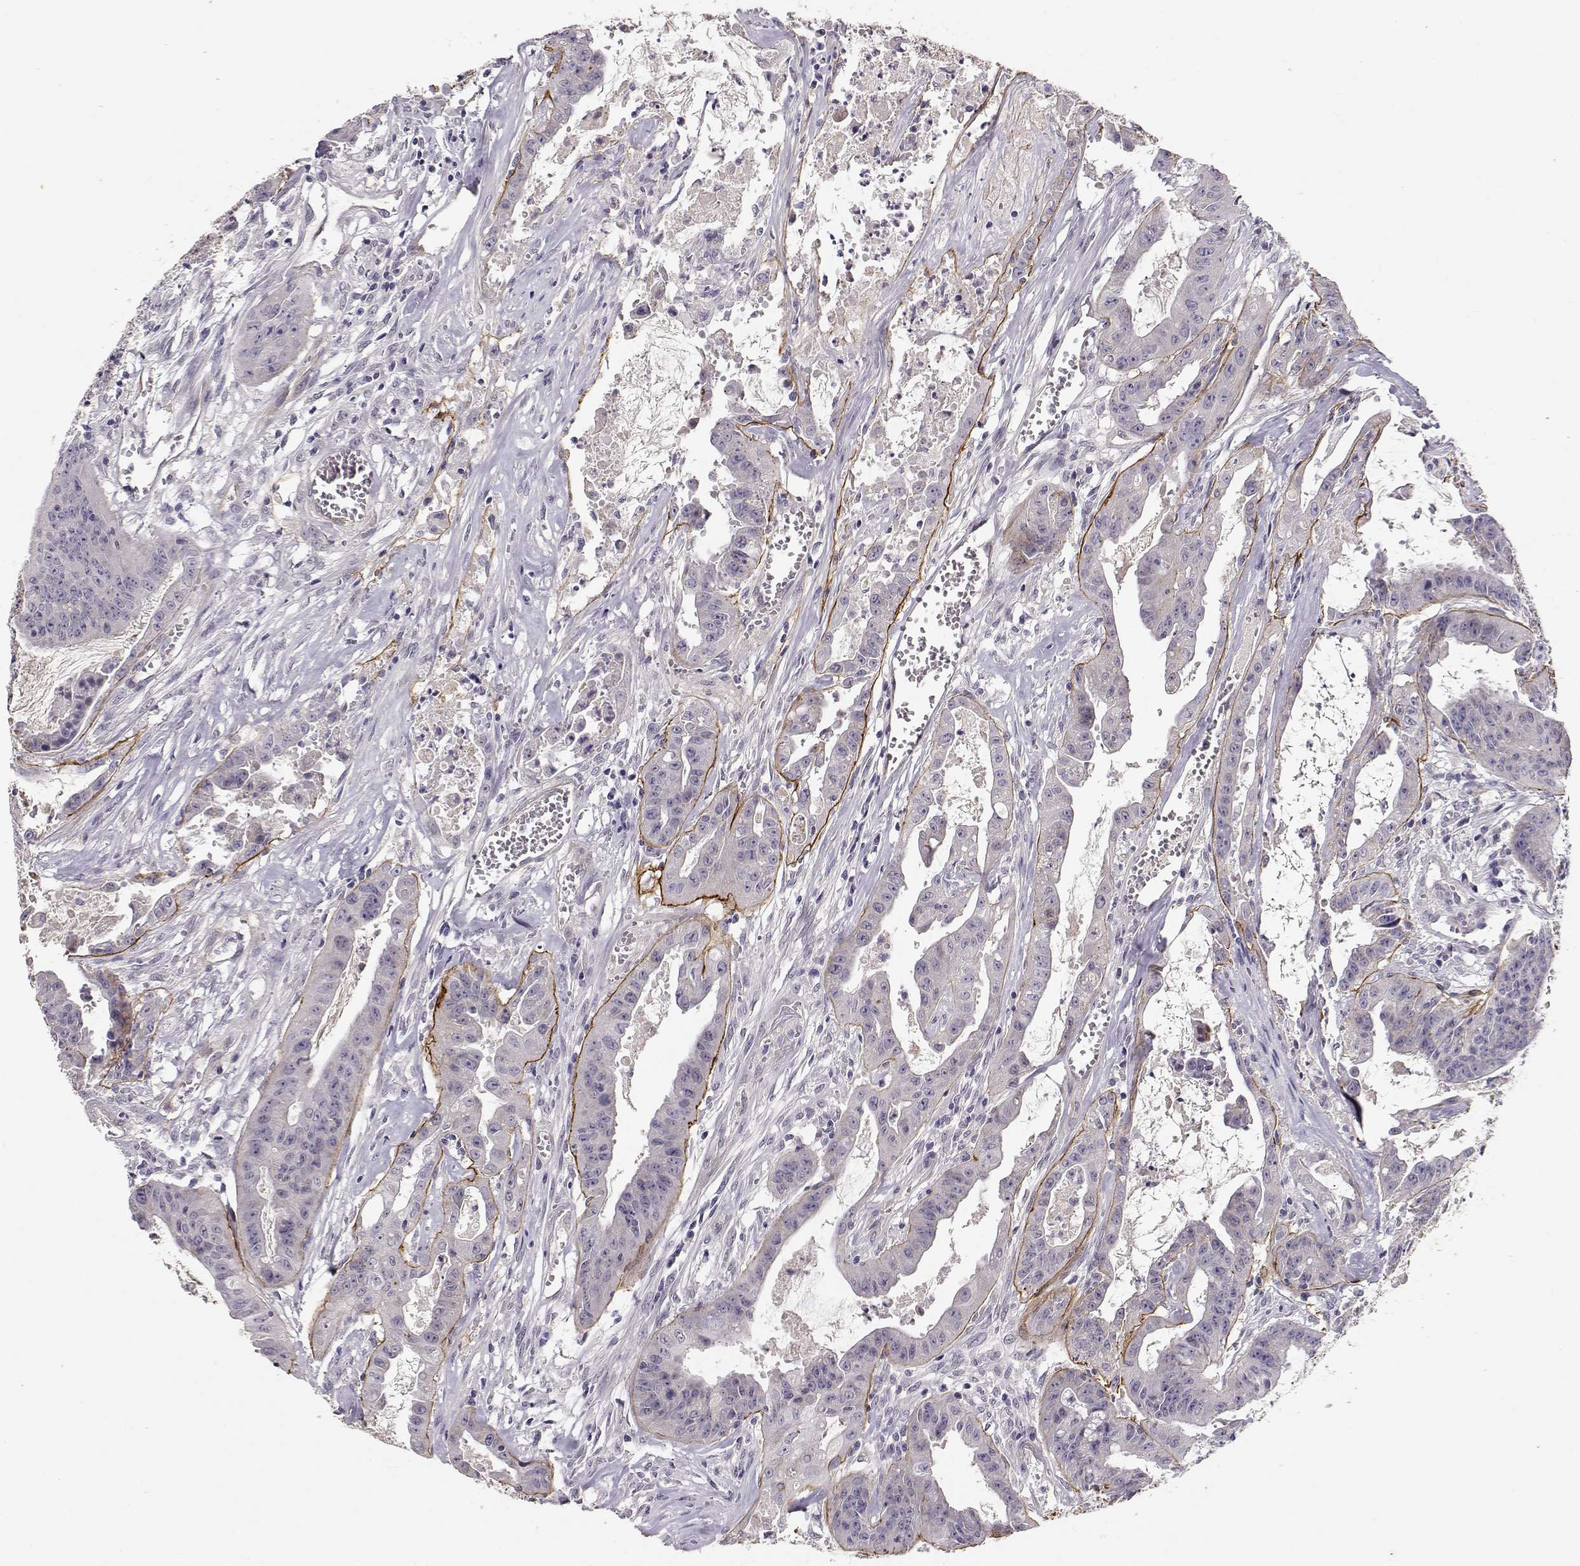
{"staining": {"intensity": "negative", "quantity": "none", "location": "none"}, "tissue": "colorectal cancer", "cell_type": "Tumor cells", "image_type": "cancer", "snomed": [{"axis": "morphology", "description": "Adenocarcinoma, NOS"}, {"axis": "topography", "description": "Colon"}], "caption": "IHC micrograph of neoplastic tissue: colorectal cancer (adenocarcinoma) stained with DAB (3,3'-diaminobenzidine) displays no significant protein expression in tumor cells.", "gene": "LAMA5", "patient": {"sex": "male", "age": 33}}